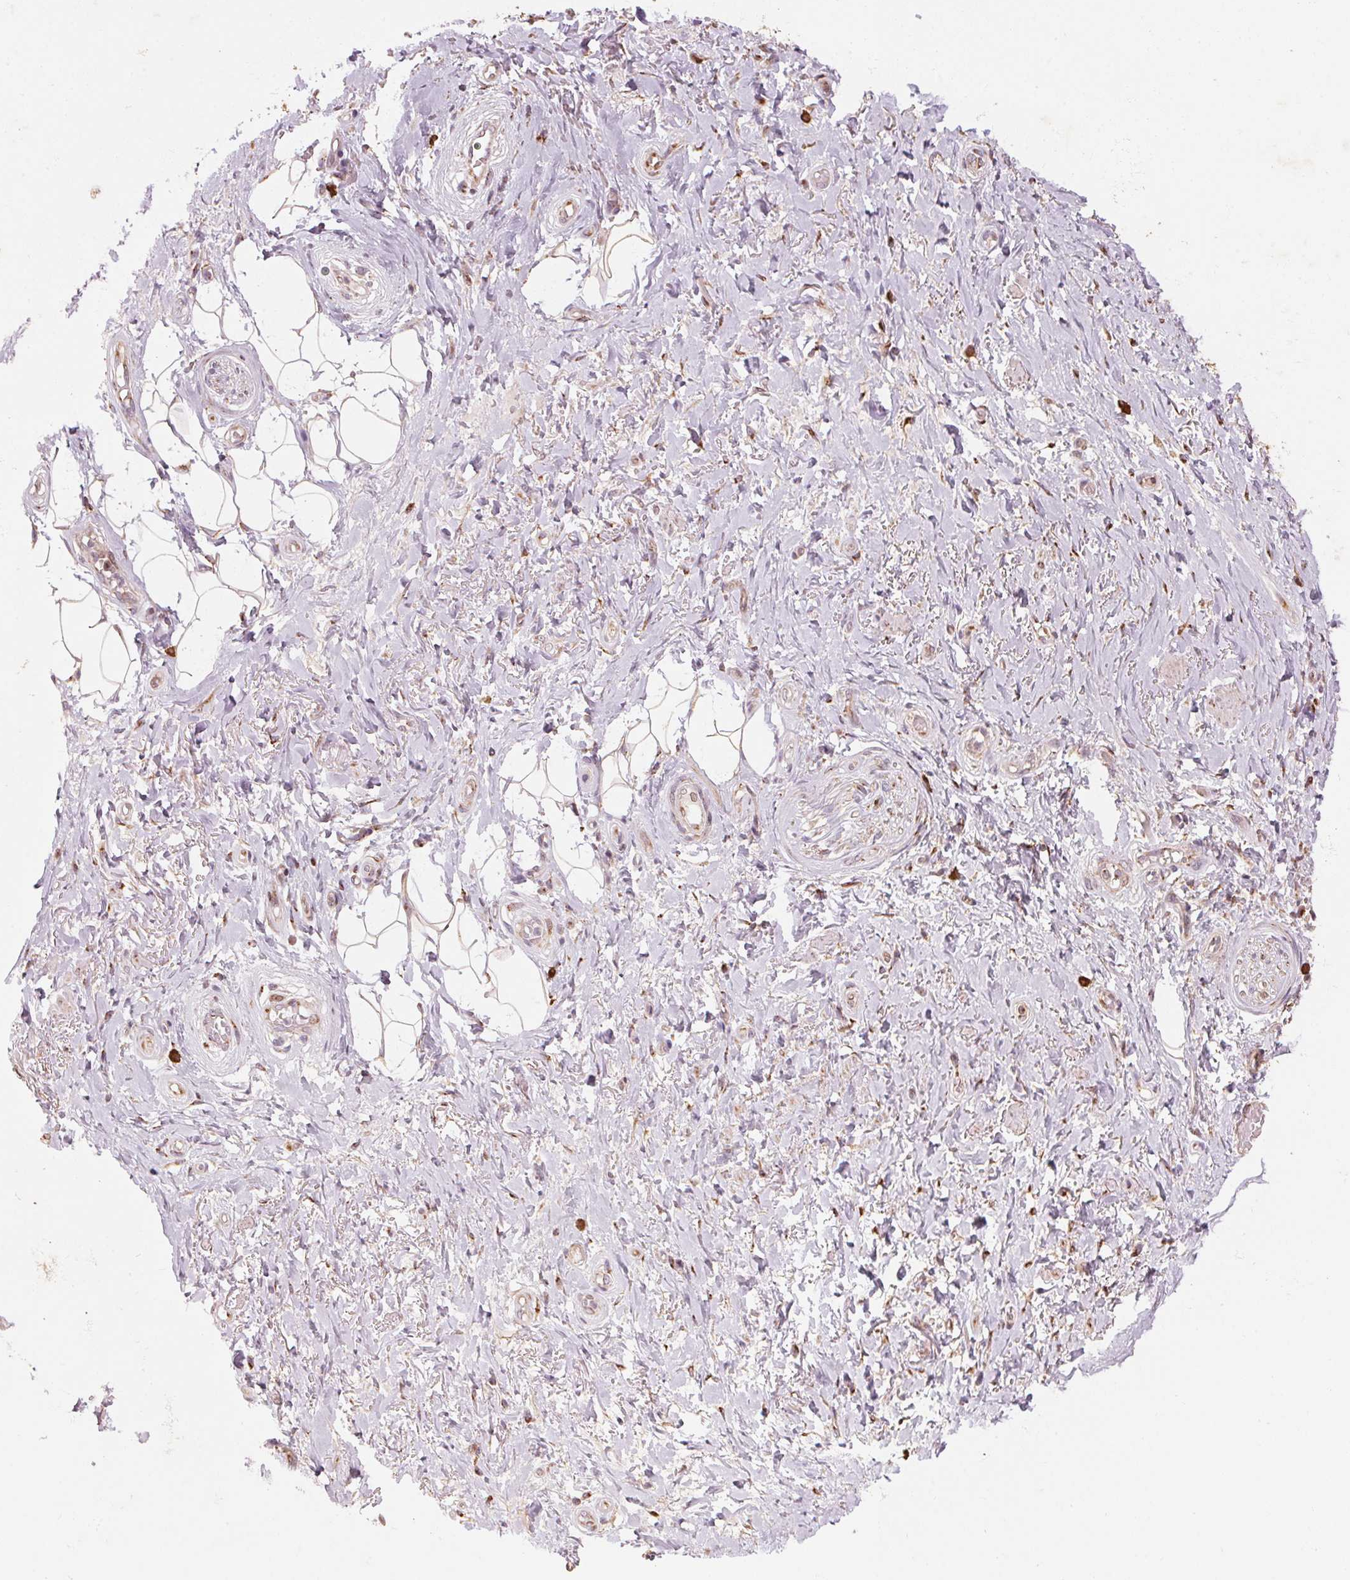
{"staining": {"intensity": "weak", "quantity": ">75%", "location": "cytoplasmic/membranous"}, "tissue": "adipose tissue", "cell_type": "Adipocytes", "image_type": "normal", "snomed": [{"axis": "morphology", "description": "Normal tissue, NOS"}, {"axis": "topography", "description": "Anal"}, {"axis": "topography", "description": "Peripheral nerve tissue"}], "caption": "A brown stain labels weak cytoplasmic/membranous staining of a protein in adipocytes of benign adipose tissue.", "gene": "TOMM70", "patient": {"sex": "male", "age": 53}}